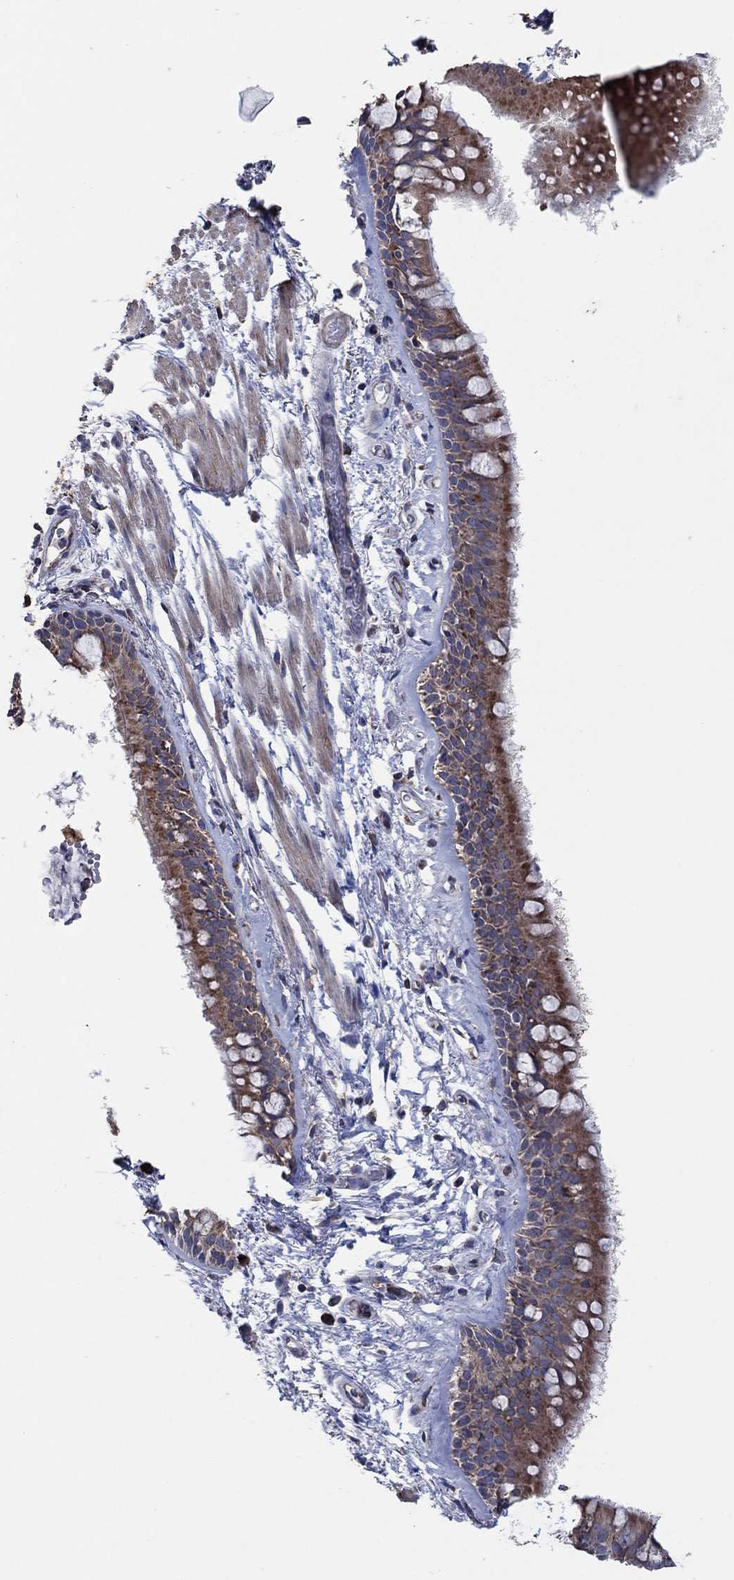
{"staining": {"intensity": "strong", "quantity": "25%-75%", "location": "cytoplasmic/membranous"}, "tissue": "bronchus", "cell_type": "Respiratory epithelial cells", "image_type": "normal", "snomed": [{"axis": "morphology", "description": "Normal tissue, NOS"}, {"axis": "topography", "description": "Bronchus"}, {"axis": "topography", "description": "Lung"}], "caption": "Approximately 25%-75% of respiratory epithelial cells in unremarkable human bronchus show strong cytoplasmic/membranous protein expression as visualized by brown immunohistochemical staining.", "gene": "NCEH1", "patient": {"sex": "female", "age": 57}}